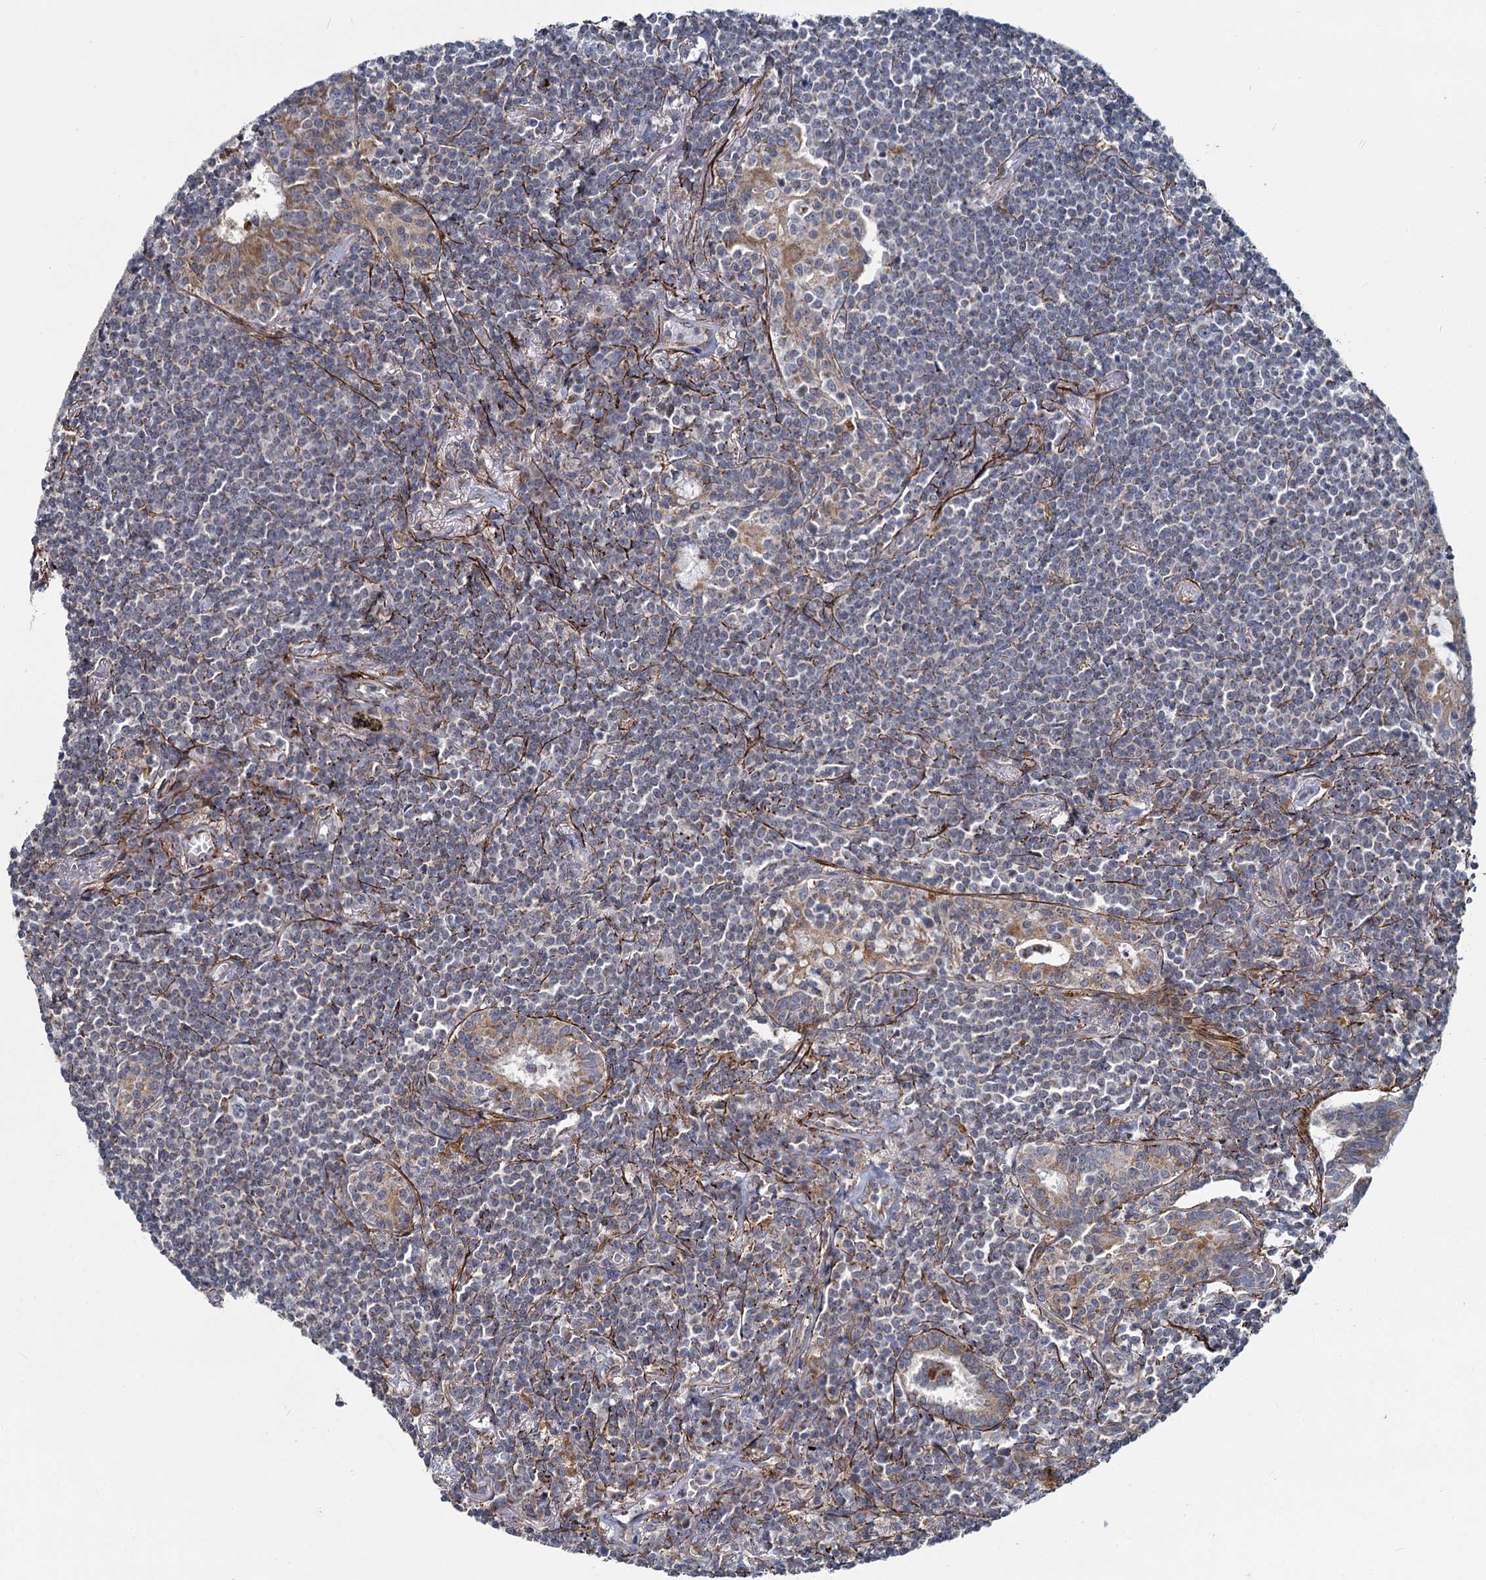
{"staining": {"intensity": "weak", "quantity": "25%-75%", "location": "cytoplasmic/membranous"}, "tissue": "lymphoma", "cell_type": "Tumor cells", "image_type": "cancer", "snomed": [{"axis": "morphology", "description": "Malignant lymphoma, non-Hodgkin's type, Low grade"}, {"axis": "topography", "description": "Lung"}], "caption": "Protein staining of lymphoma tissue displays weak cytoplasmic/membranous positivity in approximately 25%-75% of tumor cells.", "gene": "ADCY2", "patient": {"sex": "female", "age": 71}}